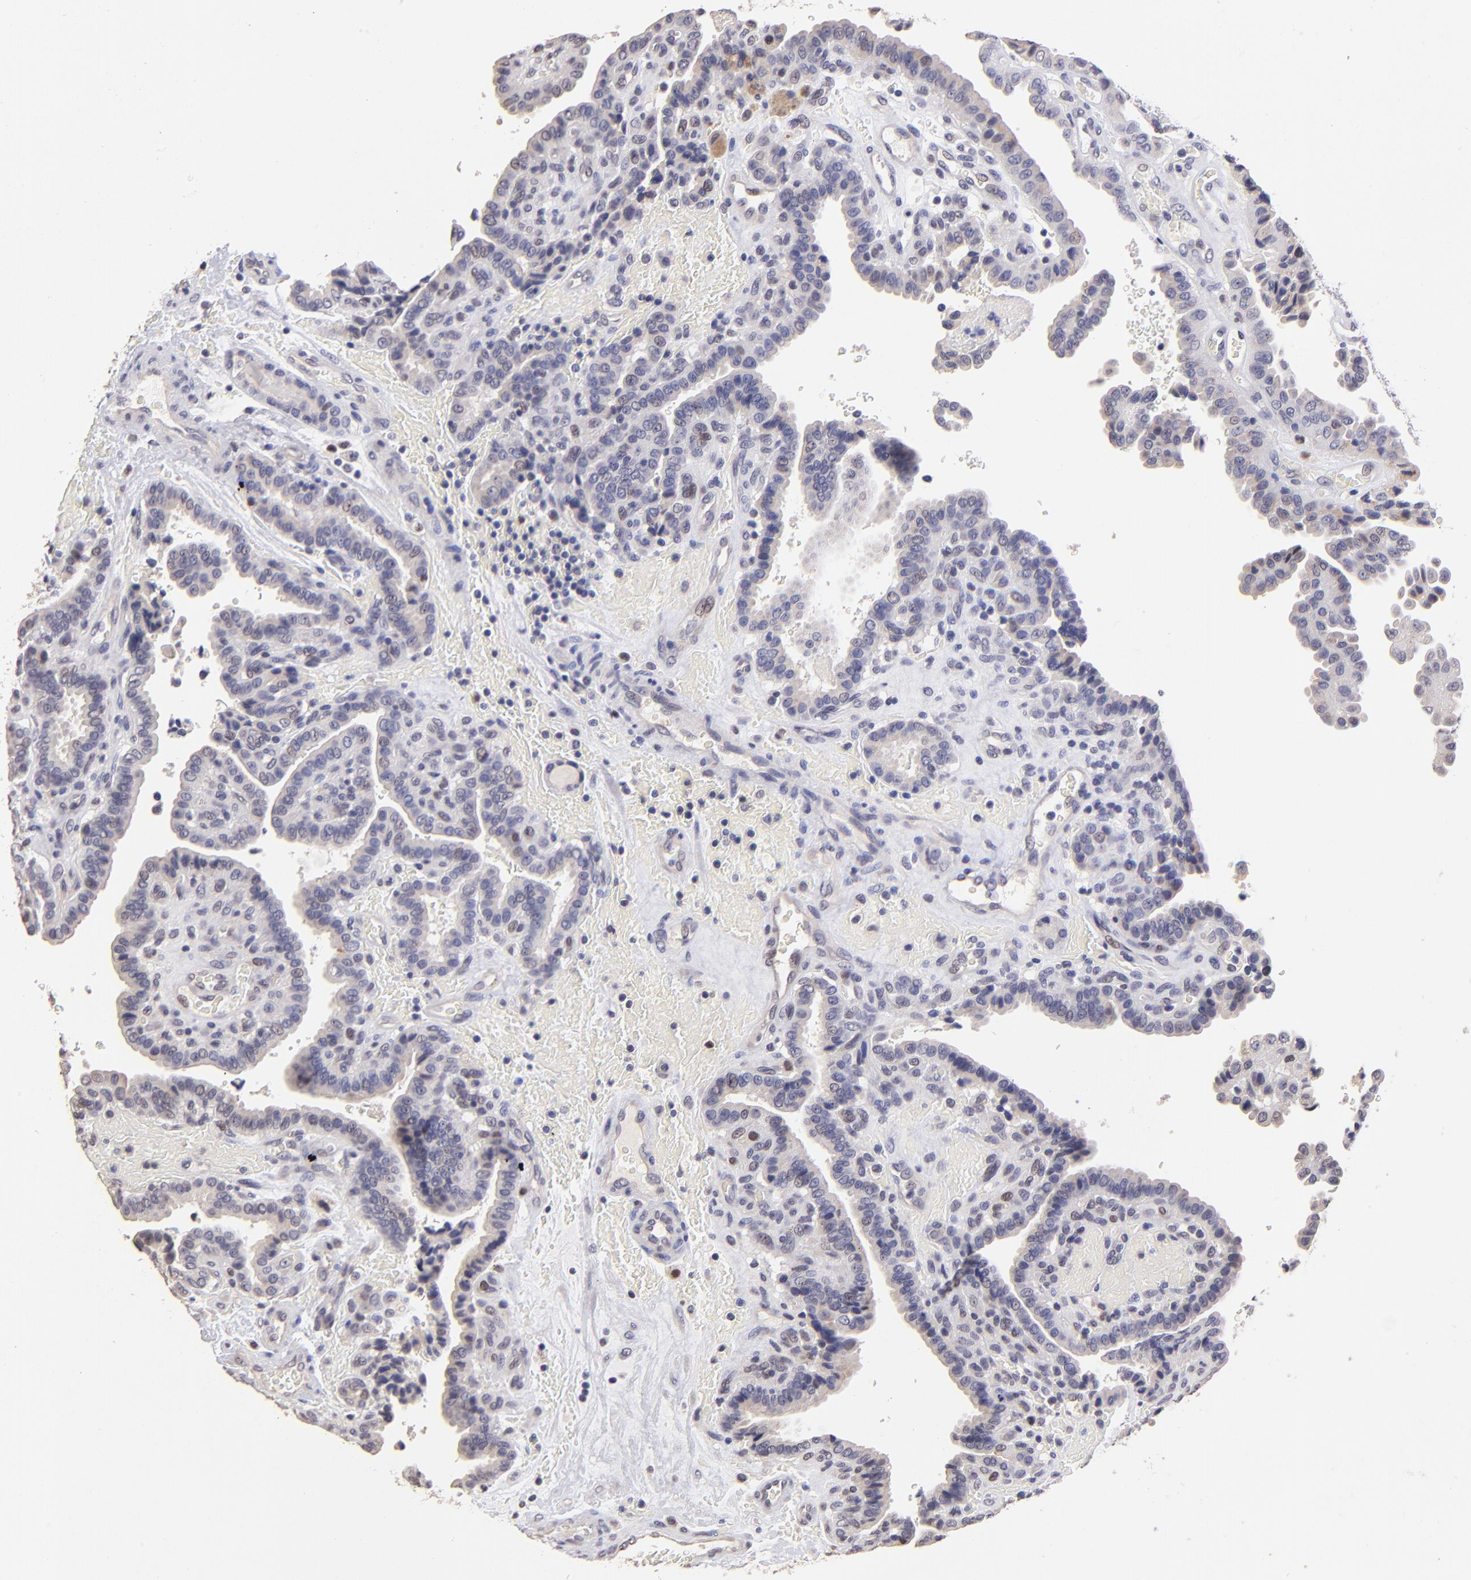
{"staining": {"intensity": "weak", "quantity": "<25%", "location": "nuclear"}, "tissue": "thyroid cancer", "cell_type": "Tumor cells", "image_type": "cancer", "snomed": [{"axis": "morphology", "description": "Papillary adenocarcinoma, NOS"}, {"axis": "topography", "description": "Thyroid gland"}], "caption": "Tumor cells are negative for brown protein staining in papillary adenocarcinoma (thyroid).", "gene": "DNMT1", "patient": {"sex": "male", "age": 87}}